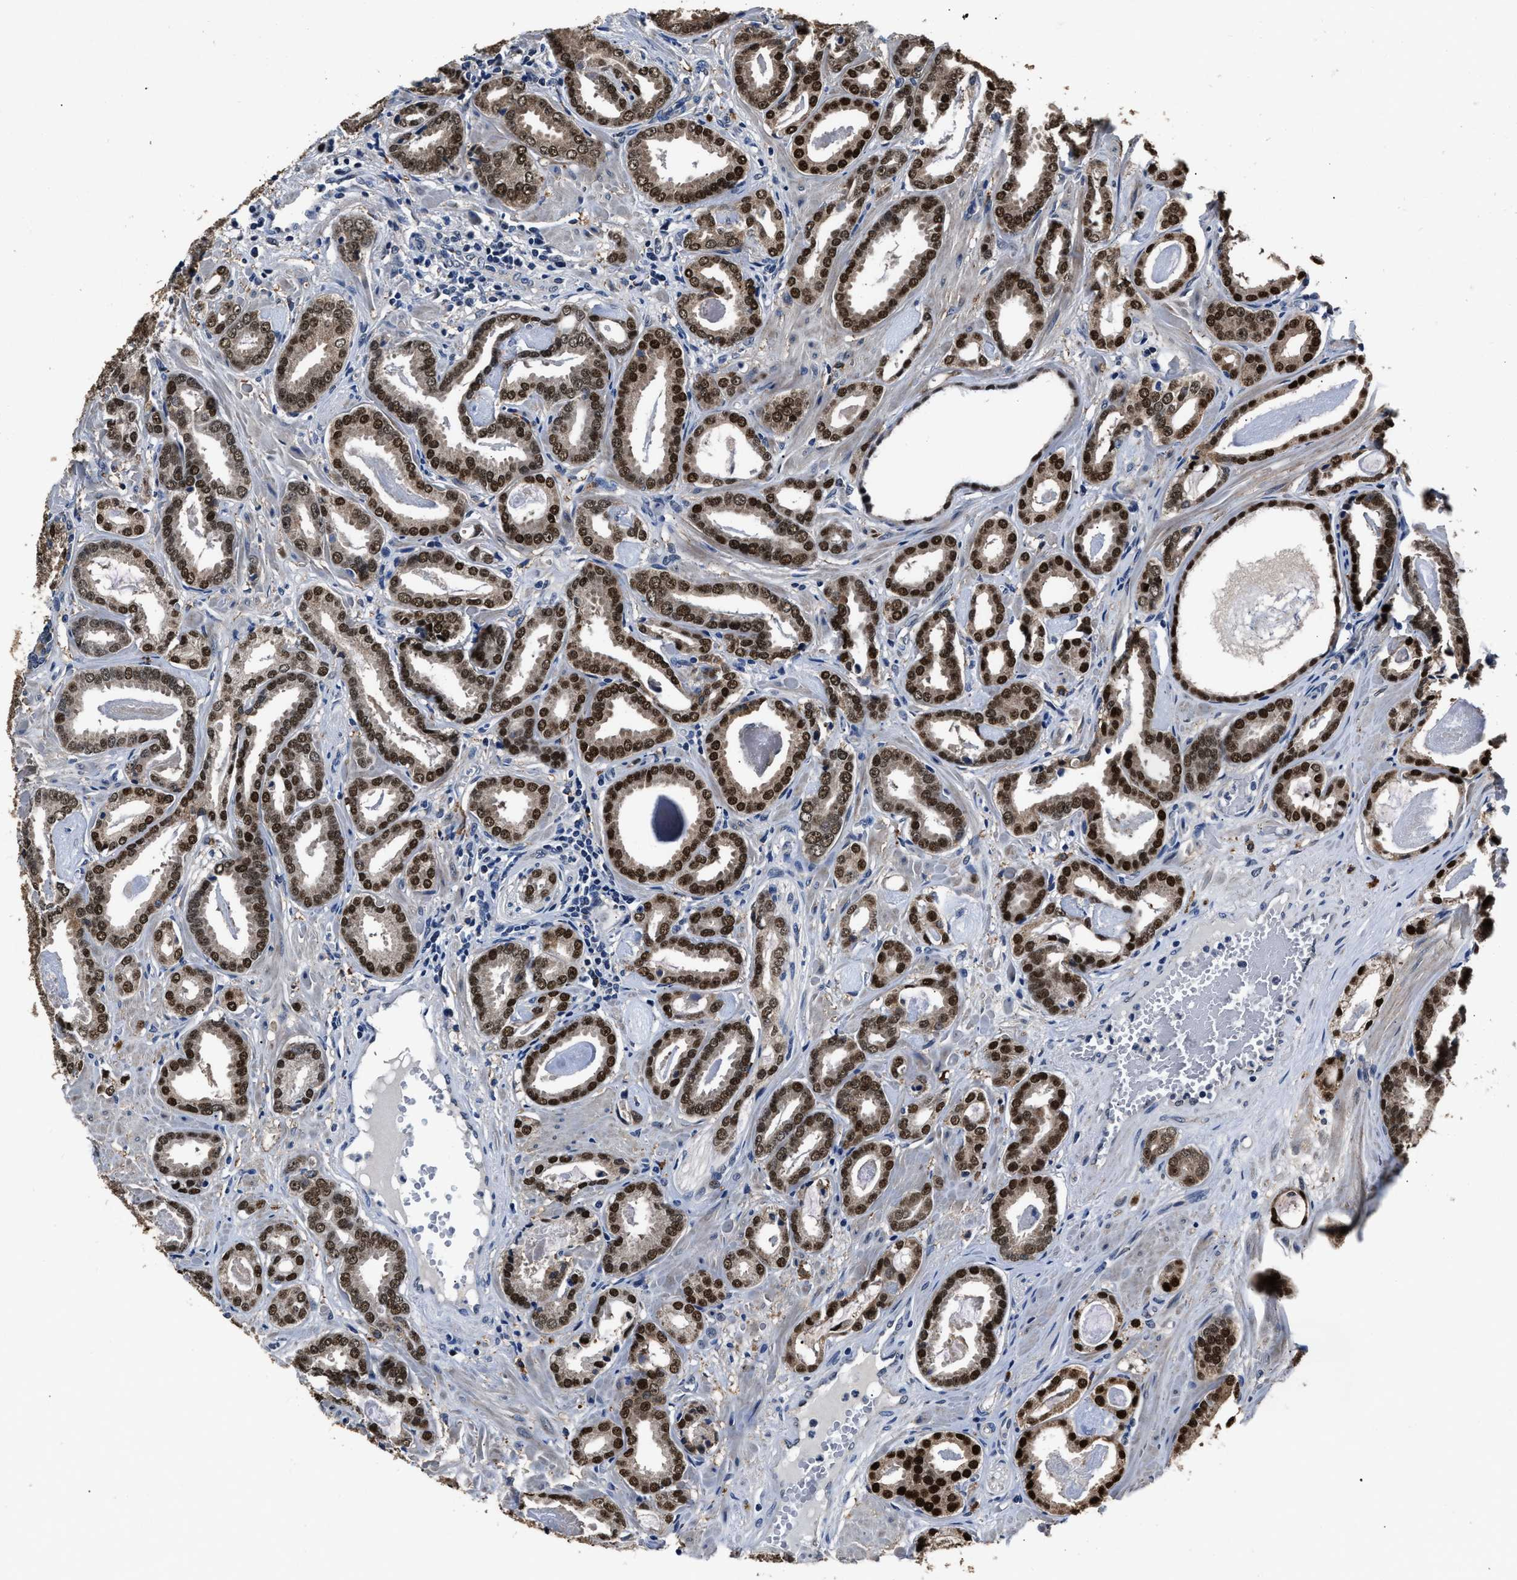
{"staining": {"intensity": "strong", "quantity": ">75%", "location": "nuclear"}, "tissue": "prostate cancer", "cell_type": "Tumor cells", "image_type": "cancer", "snomed": [{"axis": "morphology", "description": "Adenocarcinoma, Low grade"}, {"axis": "topography", "description": "Prostate"}], "caption": "Strong nuclear expression for a protein is identified in about >75% of tumor cells of prostate cancer using immunohistochemistry (IHC).", "gene": "NSUN5", "patient": {"sex": "male", "age": 53}}